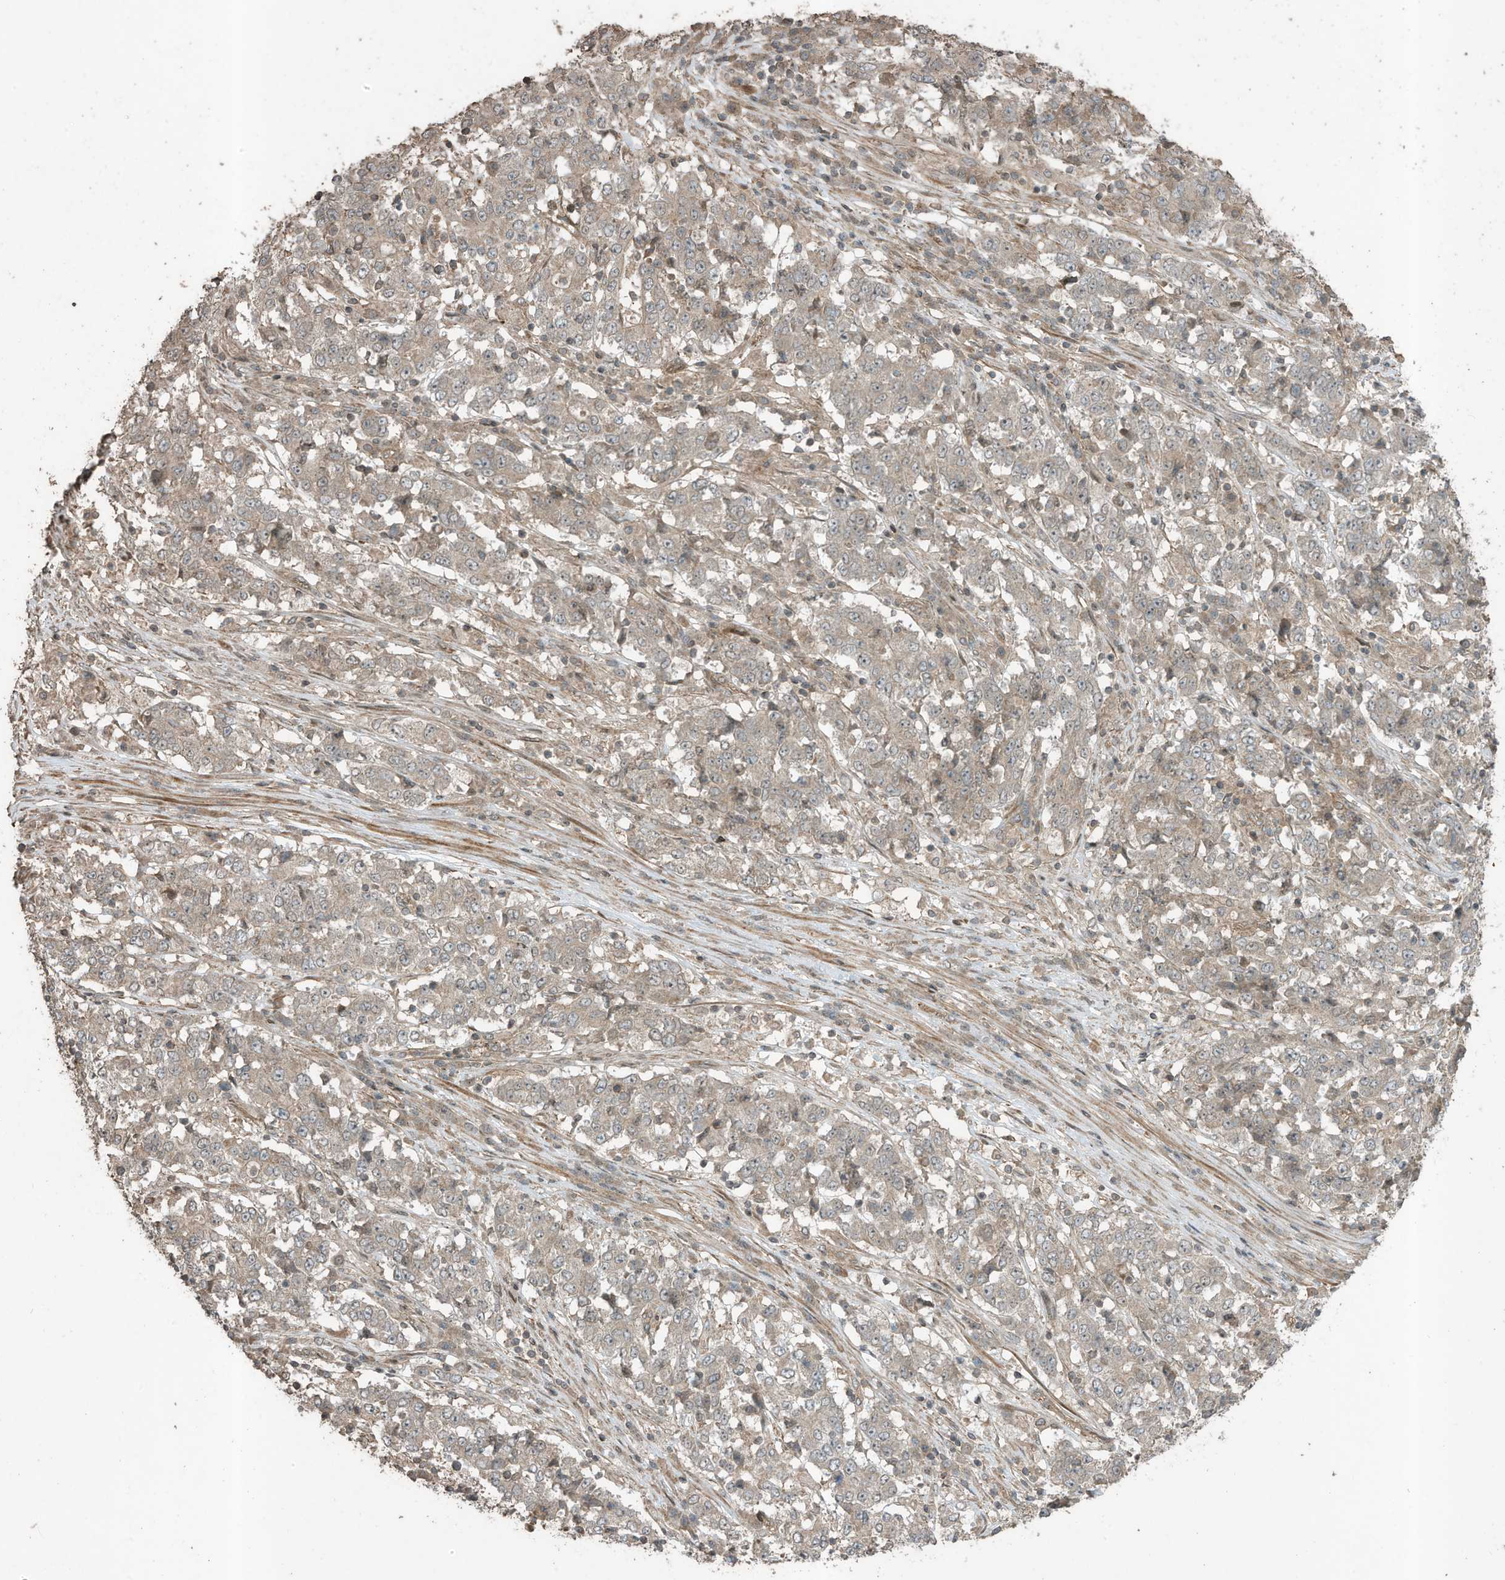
{"staining": {"intensity": "negative", "quantity": "none", "location": "none"}, "tissue": "stomach cancer", "cell_type": "Tumor cells", "image_type": "cancer", "snomed": [{"axis": "morphology", "description": "Adenocarcinoma, NOS"}, {"axis": "topography", "description": "Stomach"}], "caption": "IHC photomicrograph of stomach cancer (adenocarcinoma) stained for a protein (brown), which displays no staining in tumor cells. (DAB (3,3'-diaminobenzidine) immunohistochemistry visualized using brightfield microscopy, high magnification).", "gene": "ZNF653", "patient": {"sex": "male", "age": 59}}